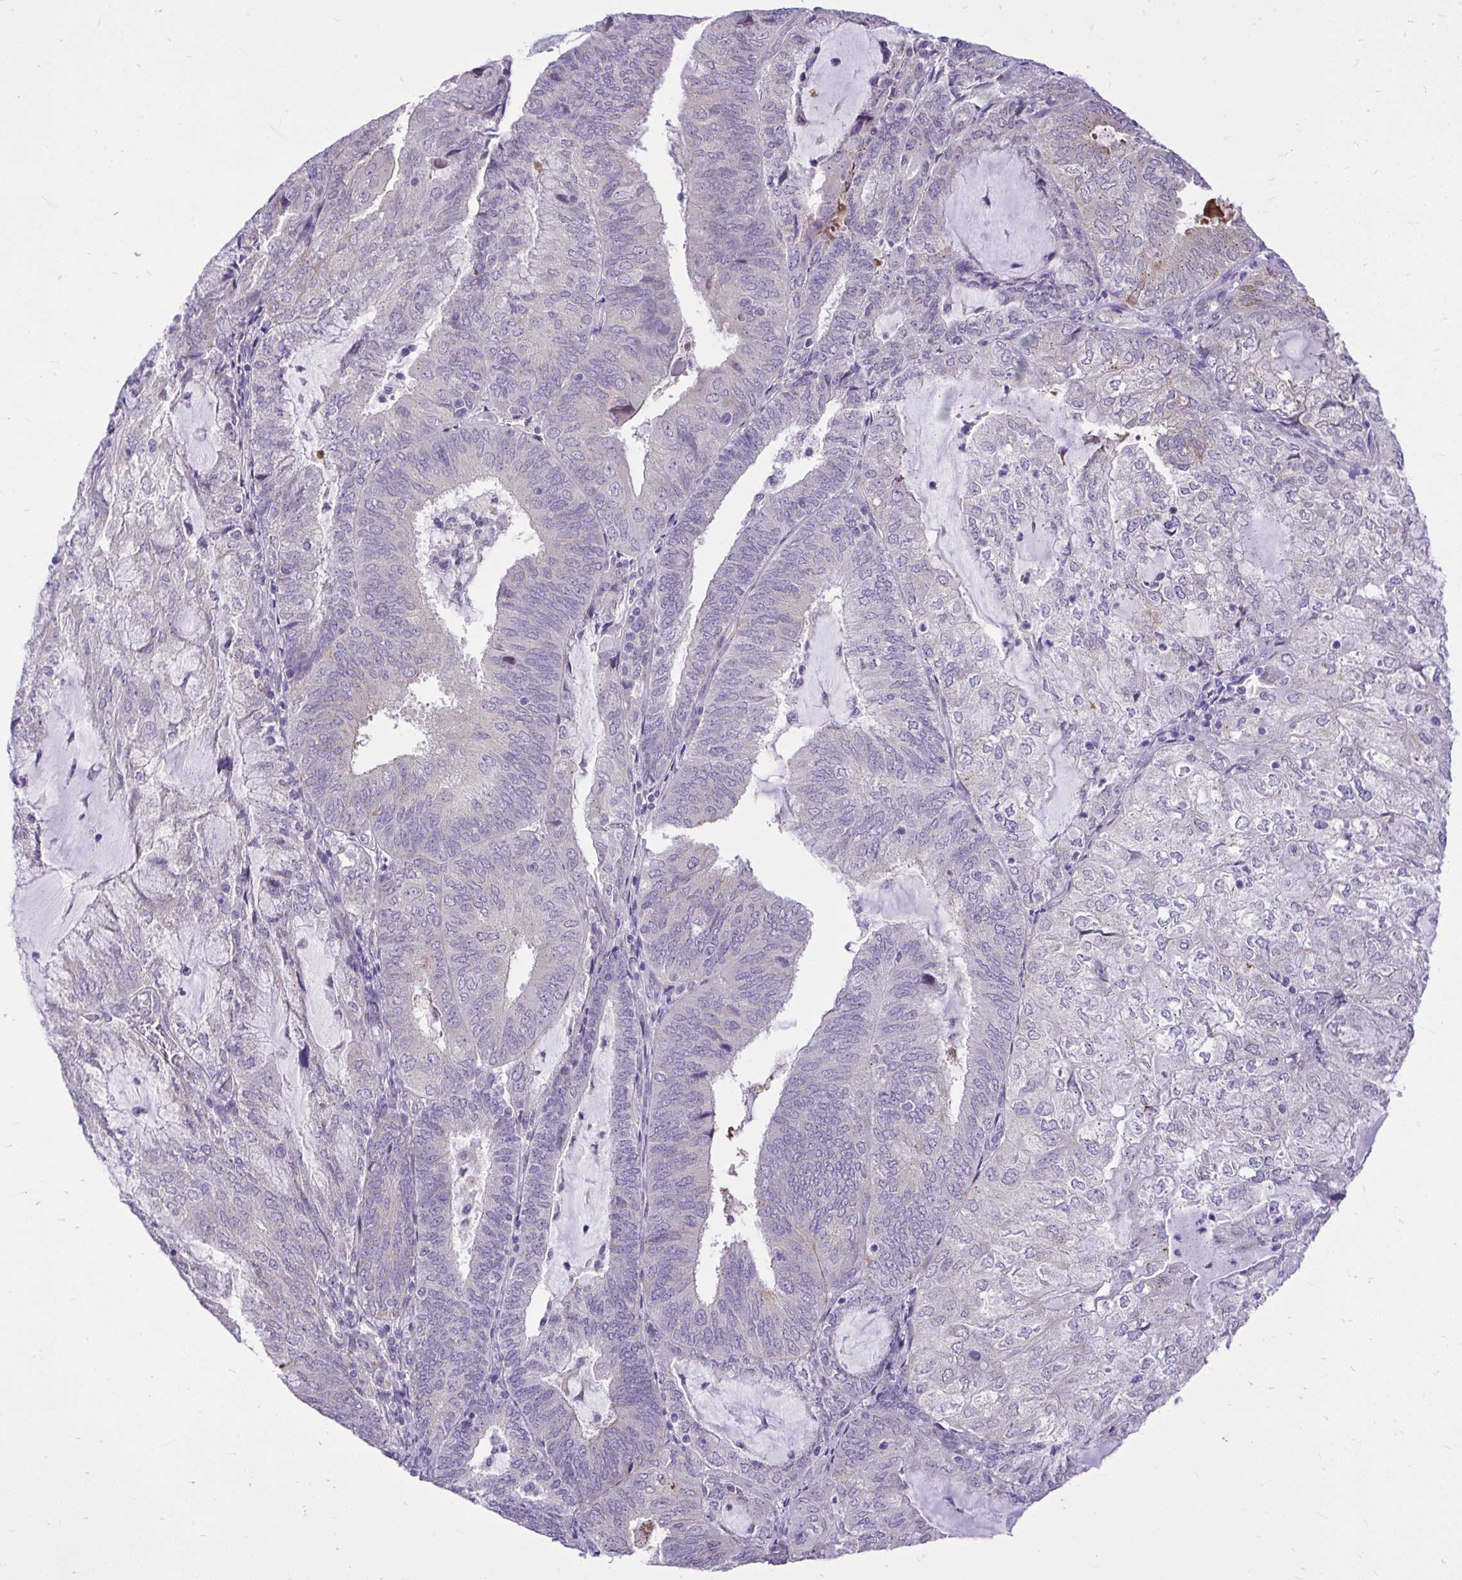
{"staining": {"intensity": "negative", "quantity": "none", "location": "none"}, "tissue": "endometrial cancer", "cell_type": "Tumor cells", "image_type": "cancer", "snomed": [{"axis": "morphology", "description": "Adenocarcinoma, NOS"}, {"axis": "topography", "description": "Endometrium"}], "caption": "Tumor cells are negative for brown protein staining in adenocarcinoma (endometrial).", "gene": "CEACAM18", "patient": {"sex": "female", "age": 81}}